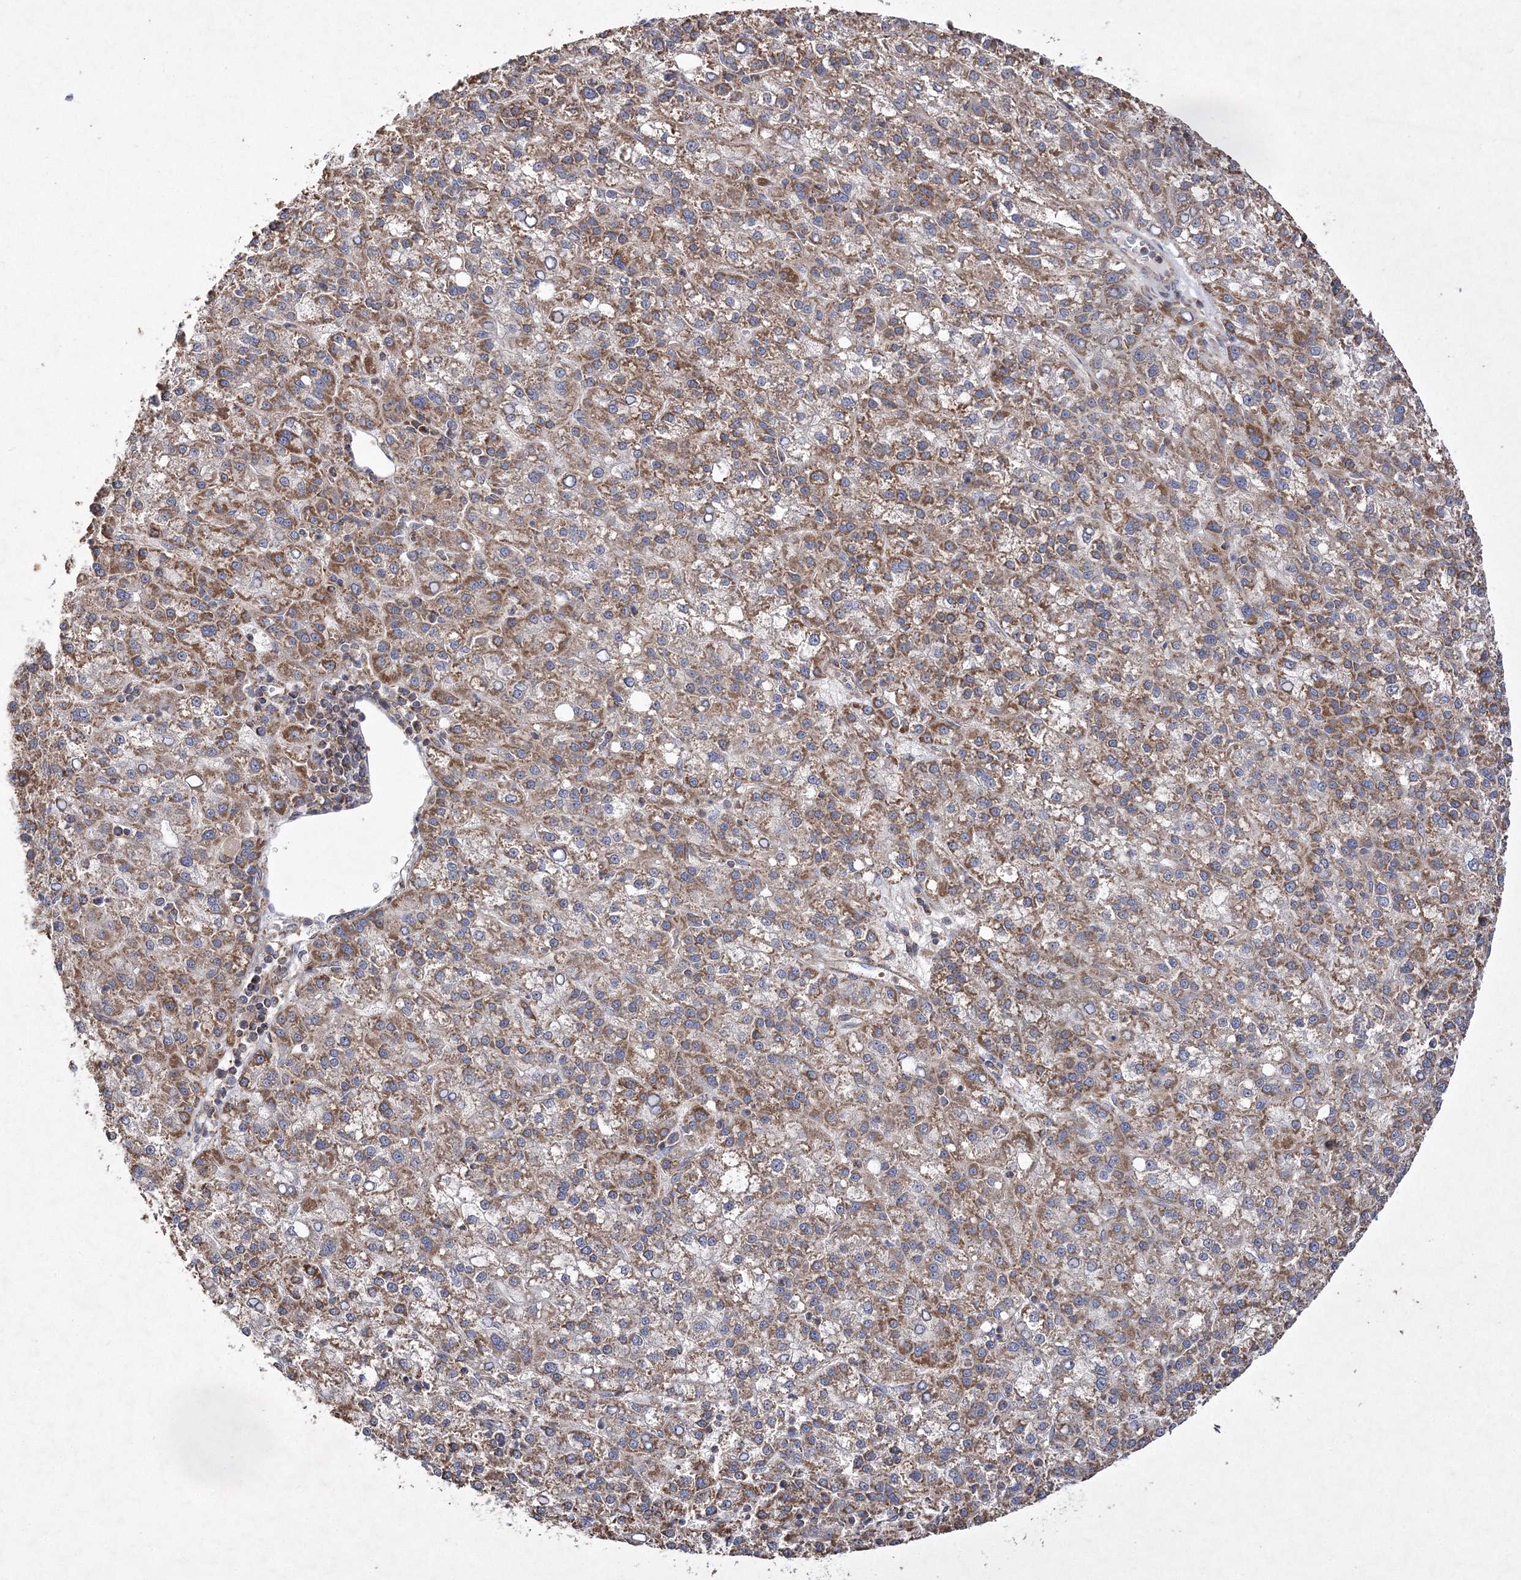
{"staining": {"intensity": "moderate", "quantity": "25%-75%", "location": "cytoplasmic/membranous"}, "tissue": "liver cancer", "cell_type": "Tumor cells", "image_type": "cancer", "snomed": [{"axis": "morphology", "description": "Carcinoma, Hepatocellular, NOS"}, {"axis": "topography", "description": "Liver"}], "caption": "Approximately 25%-75% of tumor cells in human liver cancer (hepatocellular carcinoma) demonstrate moderate cytoplasmic/membranous protein expression as visualized by brown immunohistochemical staining.", "gene": "DNAJC13", "patient": {"sex": "female", "age": 58}}